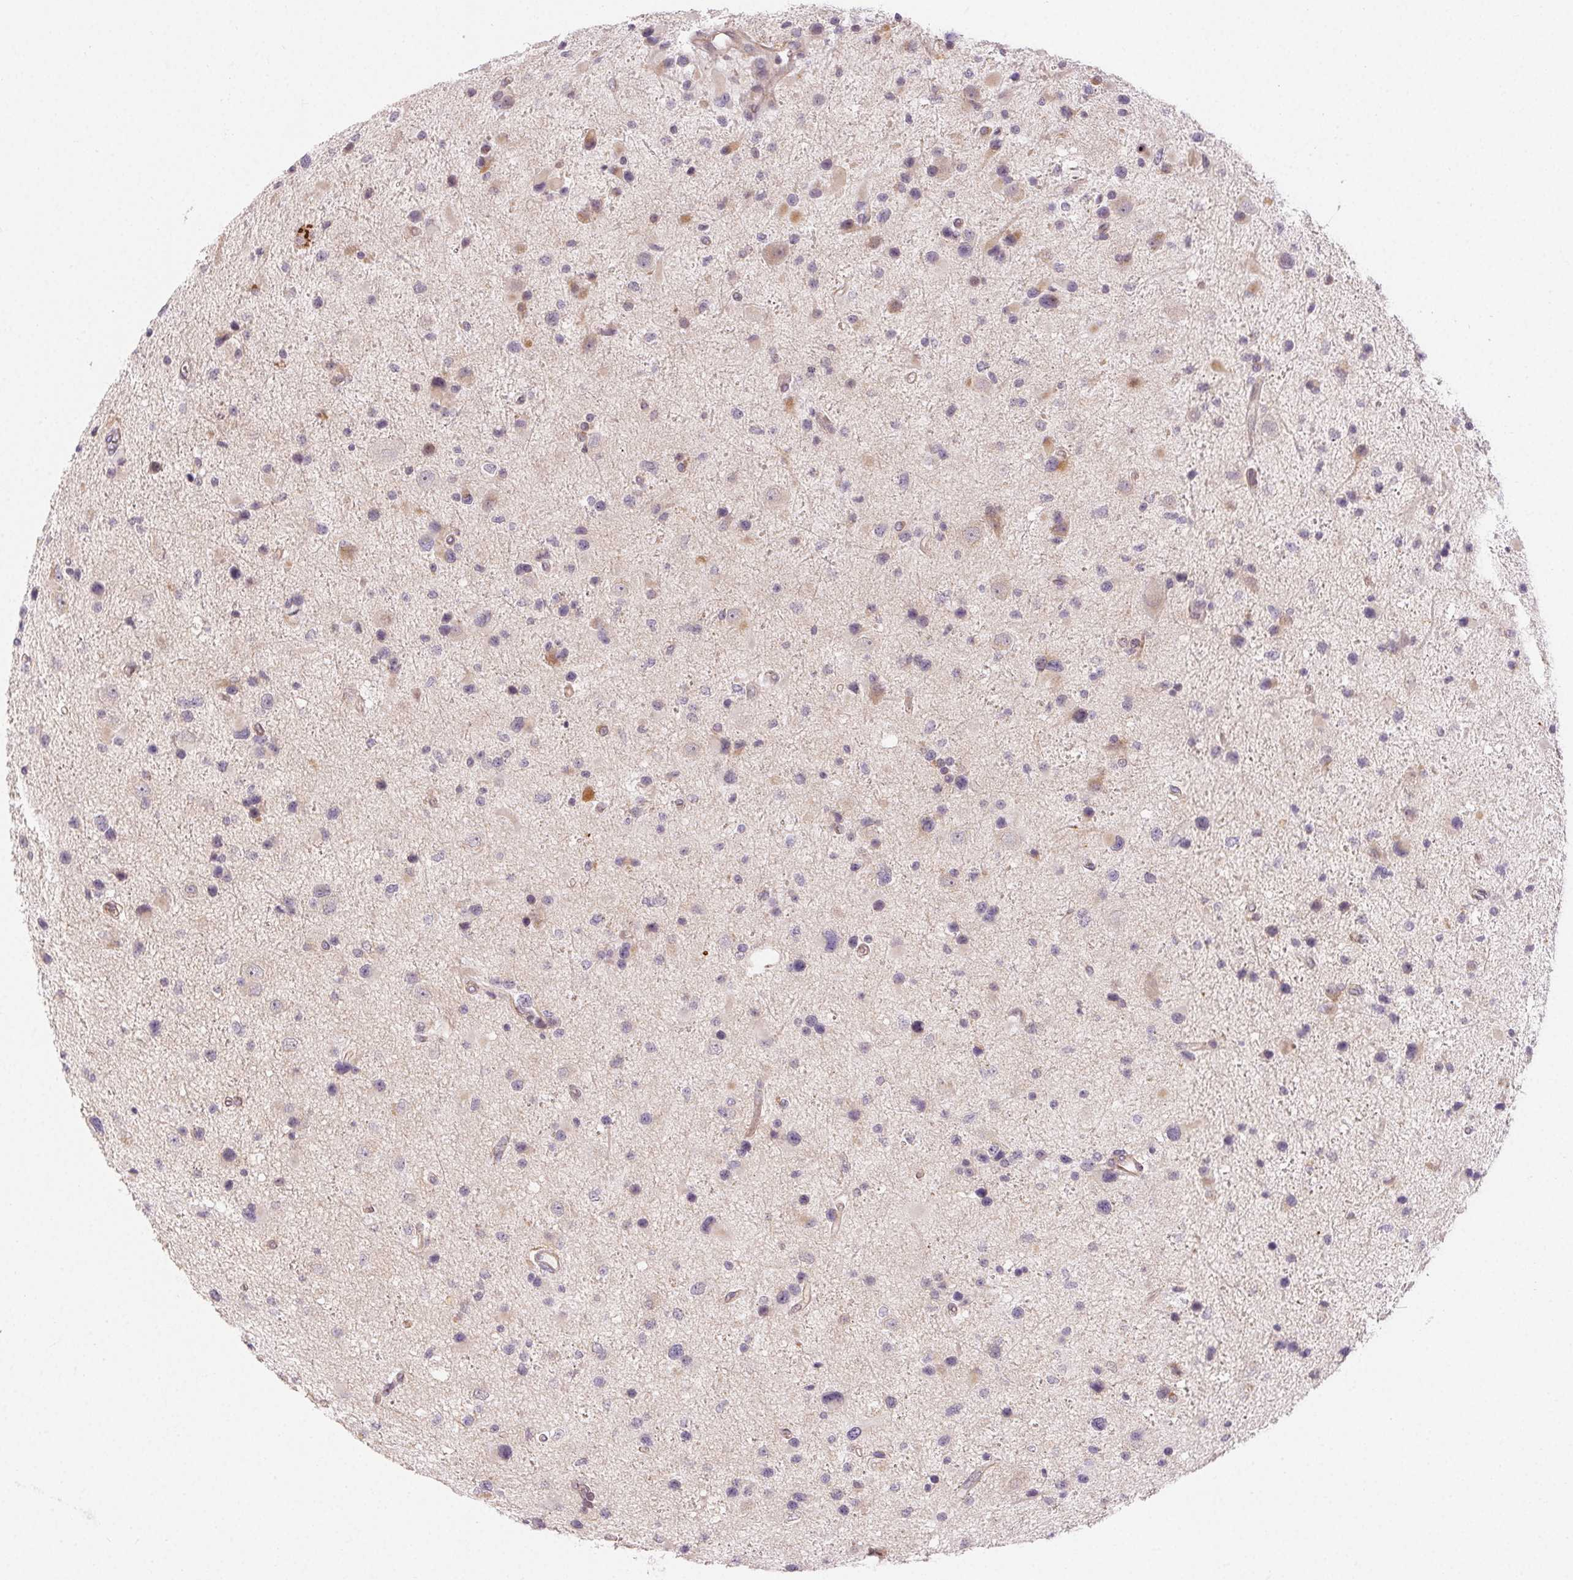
{"staining": {"intensity": "negative", "quantity": "none", "location": "none"}, "tissue": "glioma", "cell_type": "Tumor cells", "image_type": "cancer", "snomed": [{"axis": "morphology", "description": "Glioma, malignant, Low grade"}, {"axis": "topography", "description": "Brain"}], "caption": "Glioma was stained to show a protein in brown. There is no significant expression in tumor cells.", "gene": "RPGRIP1", "patient": {"sex": "female", "age": 32}}